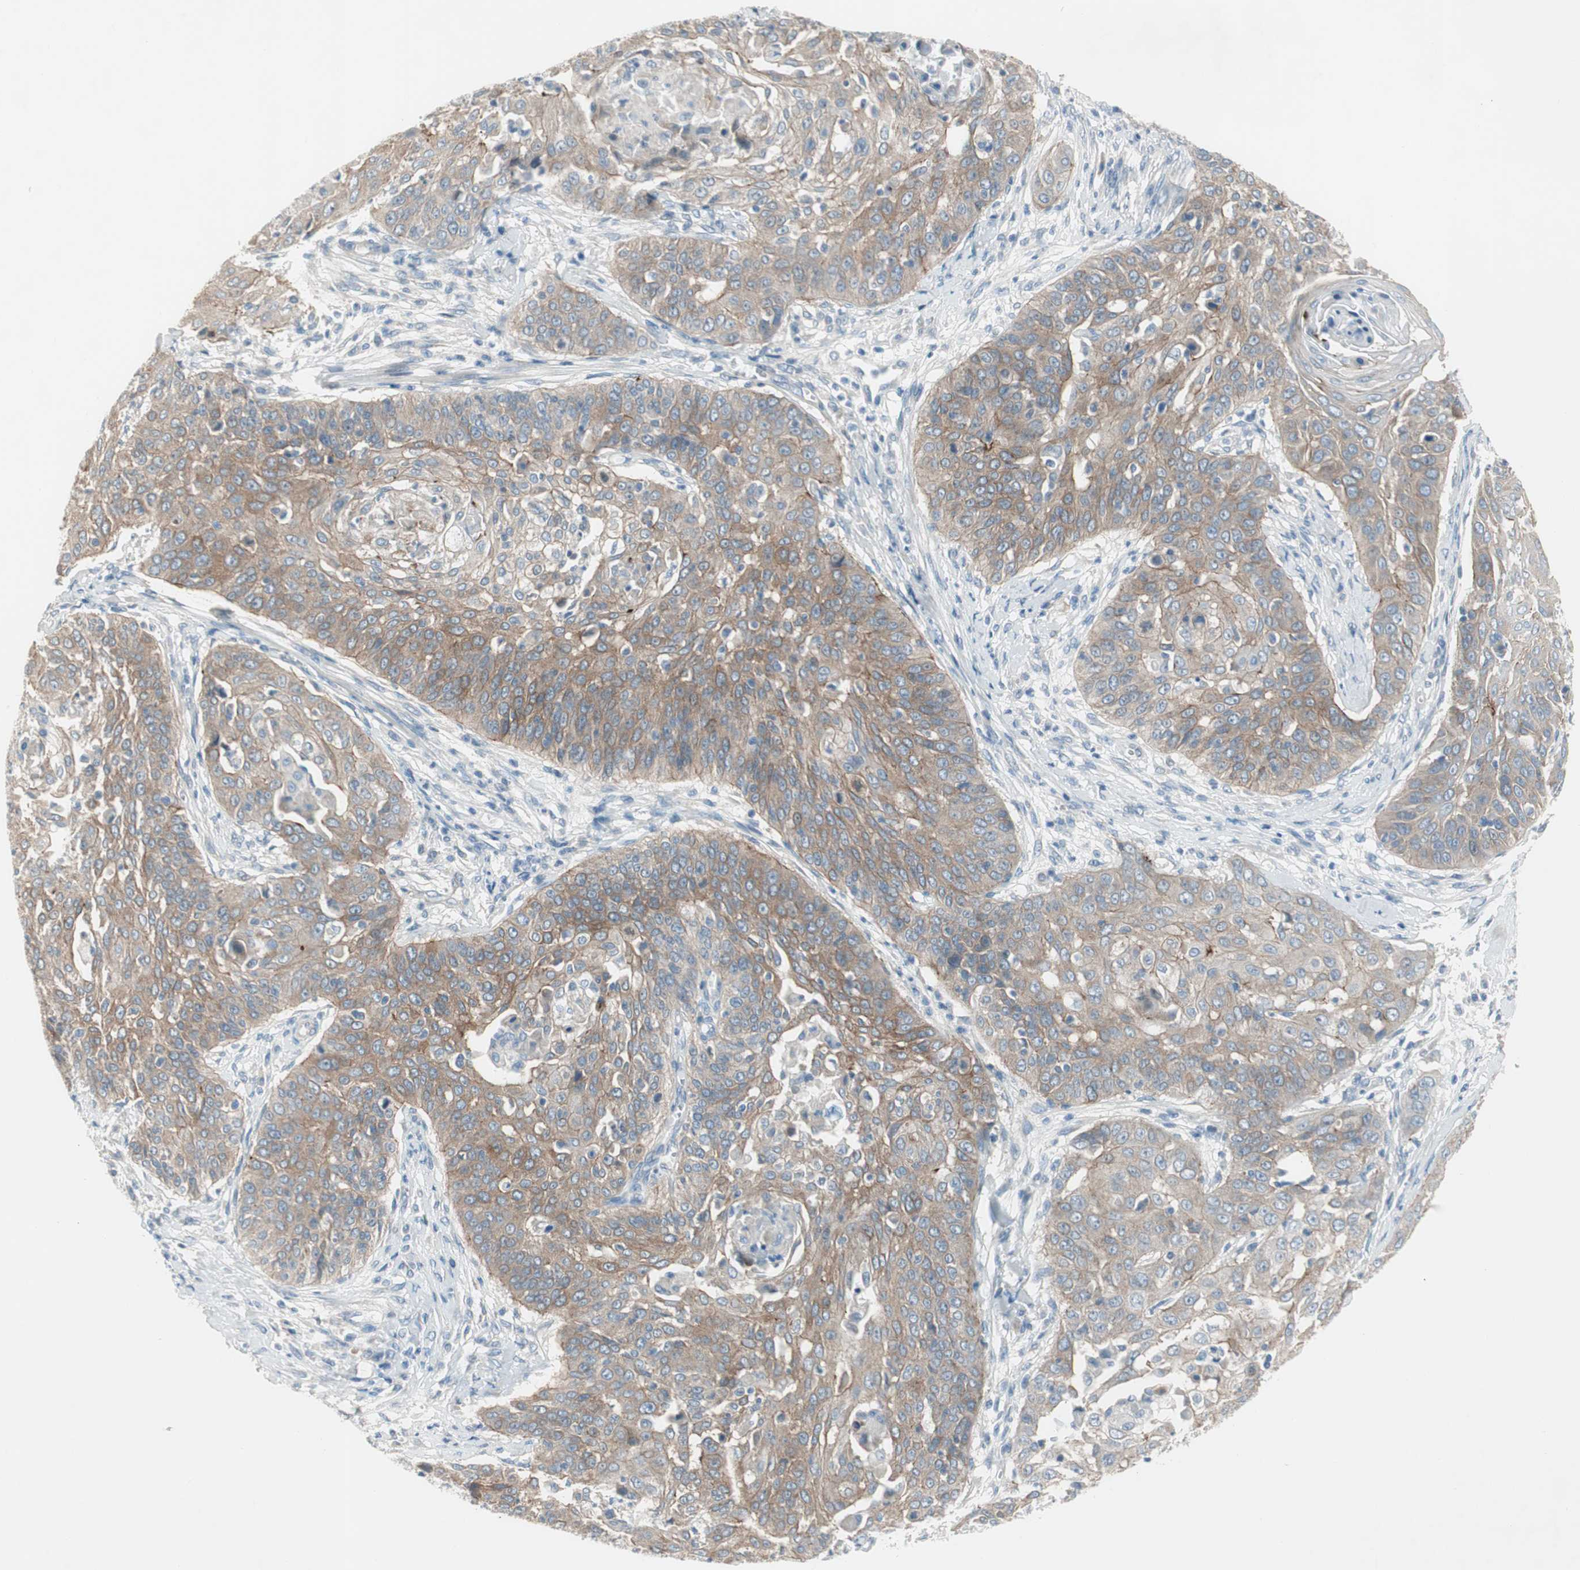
{"staining": {"intensity": "moderate", "quantity": "25%-75%", "location": "cytoplasmic/membranous"}, "tissue": "cervical cancer", "cell_type": "Tumor cells", "image_type": "cancer", "snomed": [{"axis": "morphology", "description": "Squamous cell carcinoma, NOS"}, {"axis": "topography", "description": "Cervix"}], "caption": "High-power microscopy captured an IHC image of cervical squamous cell carcinoma, revealing moderate cytoplasmic/membranous positivity in approximately 25%-75% of tumor cells.", "gene": "PRRG4", "patient": {"sex": "female", "age": 64}}